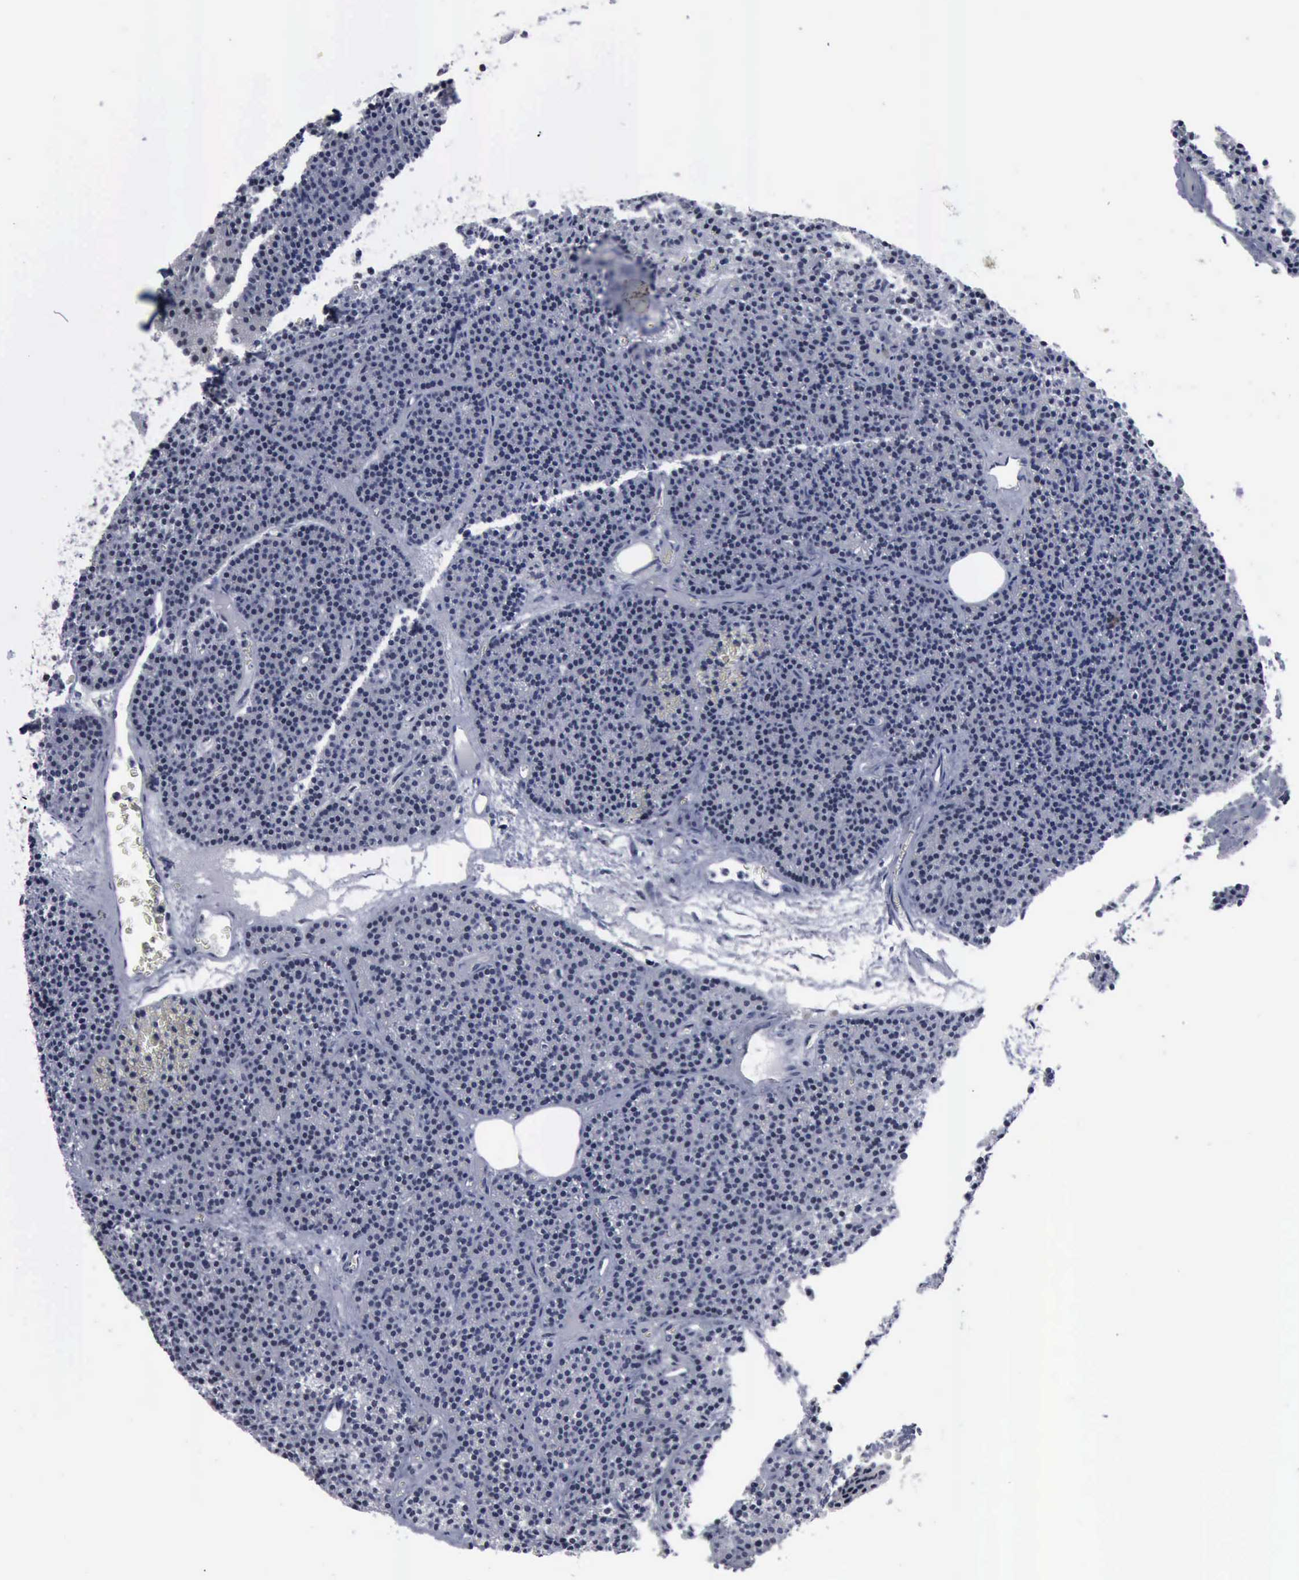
{"staining": {"intensity": "negative", "quantity": "none", "location": "none"}, "tissue": "parathyroid gland", "cell_type": "Glandular cells", "image_type": "normal", "snomed": [{"axis": "morphology", "description": "Normal tissue, NOS"}, {"axis": "topography", "description": "Parathyroid gland"}], "caption": "Glandular cells are negative for protein expression in benign human parathyroid gland. Brightfield microscopy of immunohistochemistry stained with DAB (brown) and hematoxylin (blue), captured at high magnification.", "gene": "BRD1", "patient": {"sex": "male", "age": 57}}